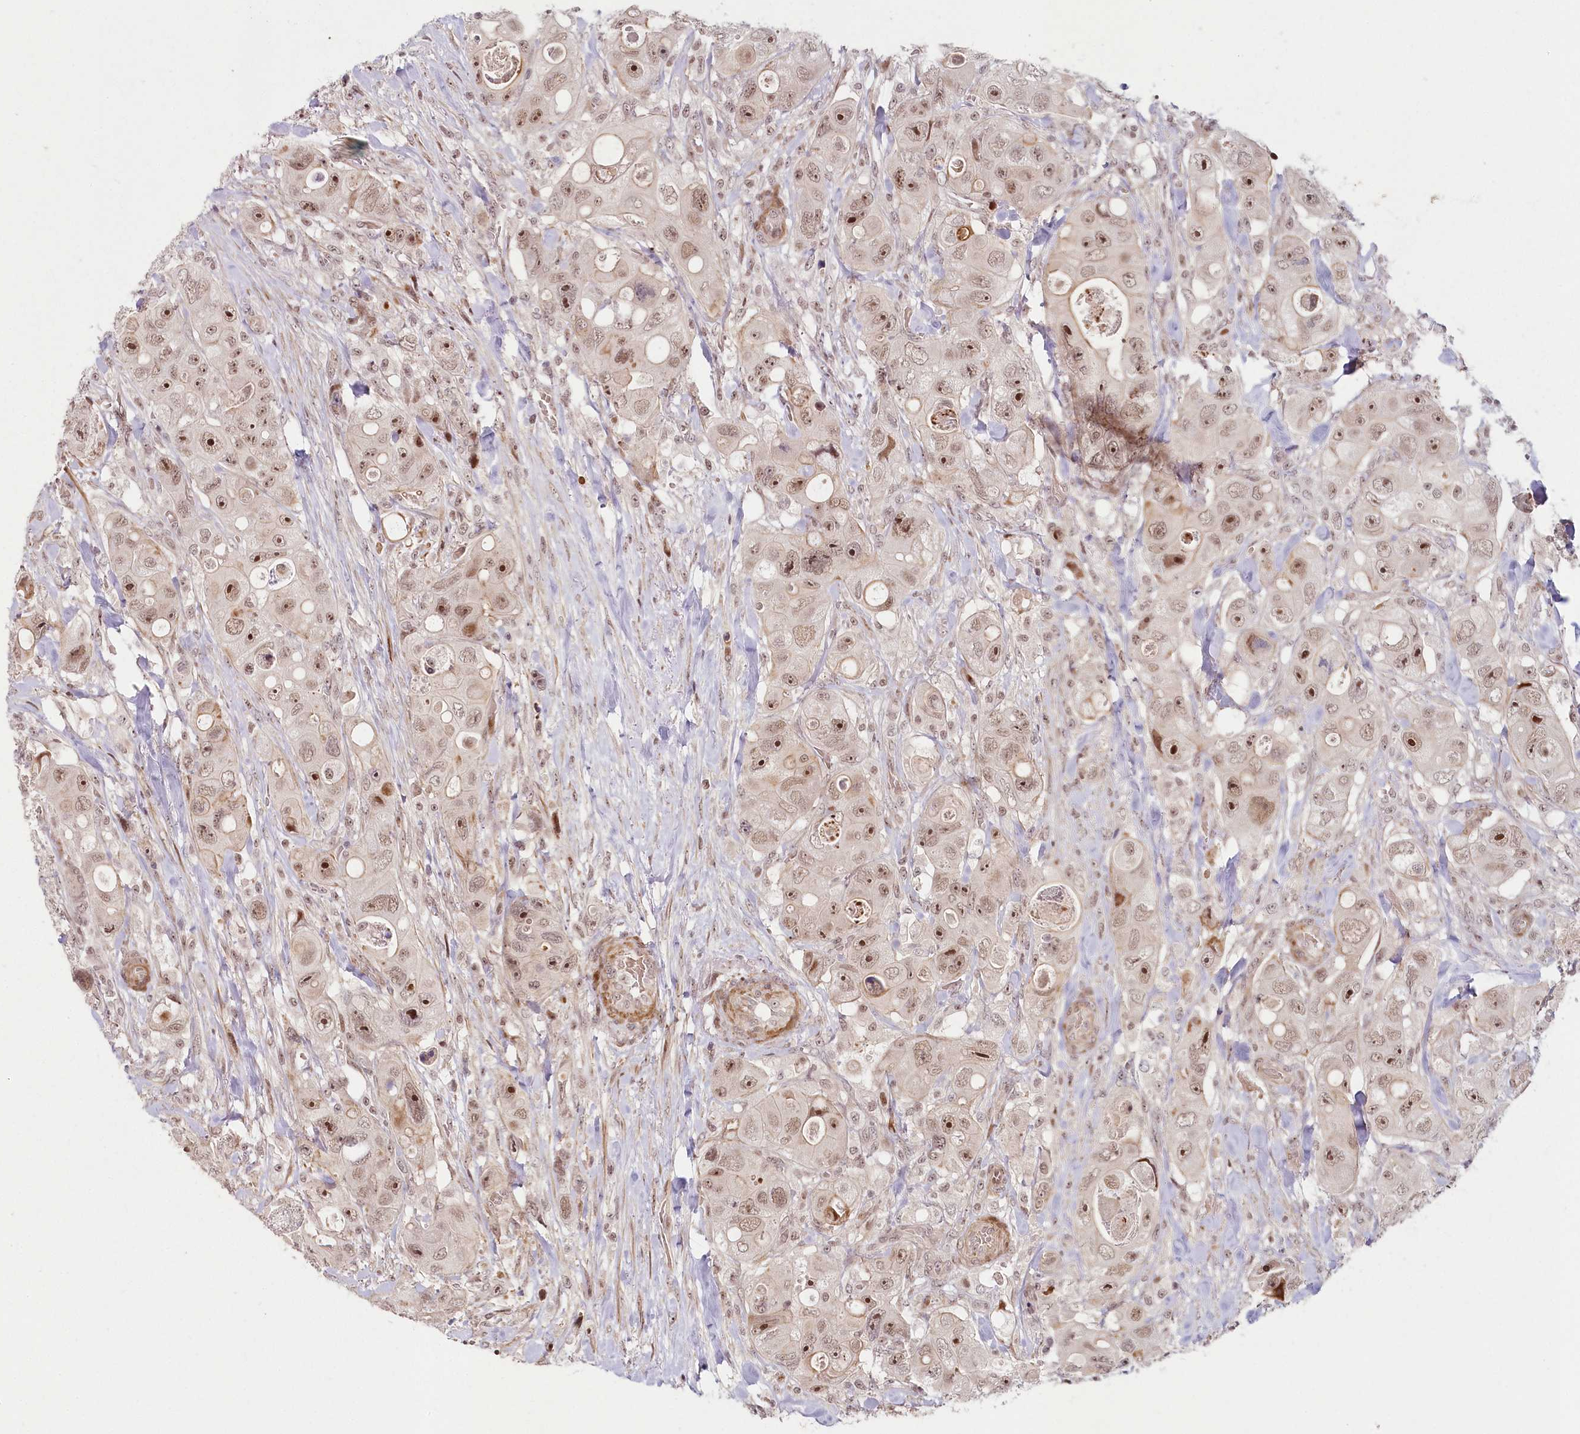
{"staining": {"intensity": "moderate", "quantity": ">75%", "location": "nuclear"}, "tissue": "colorectal cancer", "cell_type": "Tumor cells", "image_type": "cancer", "snomed": [{"axis": "morphology", "description": "Adenocarcinoma, NOS"}, {"axis": "topography", "description": "Colon"}], "caption": "A brown stain labels moderate nuclear expression of a protein in colorectal cancer (adenocarcinoma) tumor cells. (brown staining indicates protein expression, while blue staining denotes nuclei).", "gene": "FAM204A", "patient": {"sex": "female", "age": 46}}